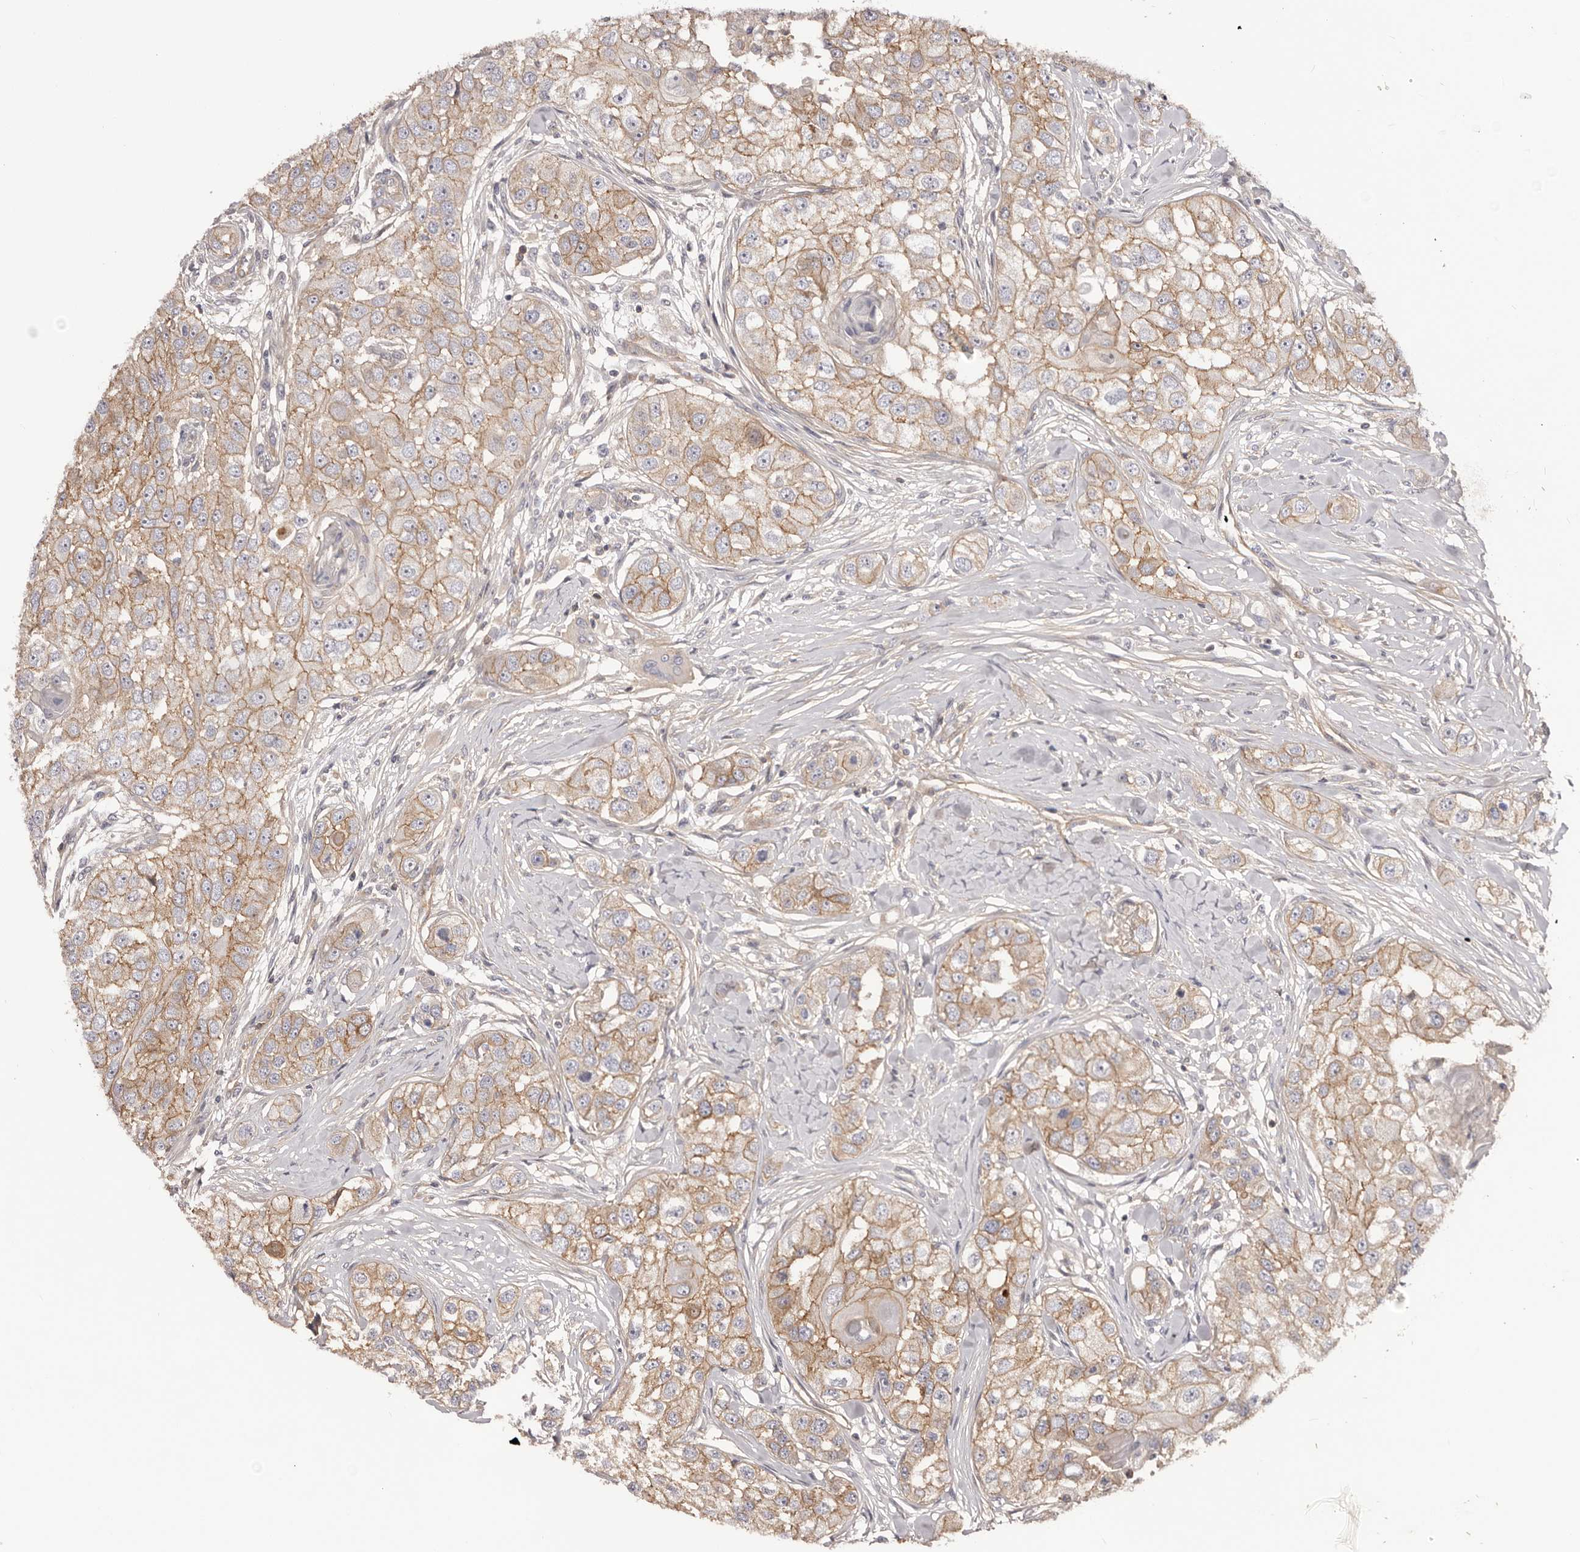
{"staining": {"intensity": "moderate", "quantity": ">75%", "location": "cytoplasmic/membranous"}, "tissue": "head and neck cancer", "cell_type": "Tumor cells", "image_type": "cancer", "snomed": [{"axis": "morphology", "description": "Normal tissue, NOS"}, {"axis": "morphology", "description": "Squamous cell carcinoma, NOS"}, {"axis": "topography", "description": "Skeletal muscle"}, {"axis": "topography", "description": "Head-Neck"}], "caption": "A brown stain highlights moderate cytoplasmic/membranous positivity of a protein in human head and neck squamous cell carcinoma tumor cells.", "gene": "DMRT2", "patient": {"sex": "male", "age": 51}}